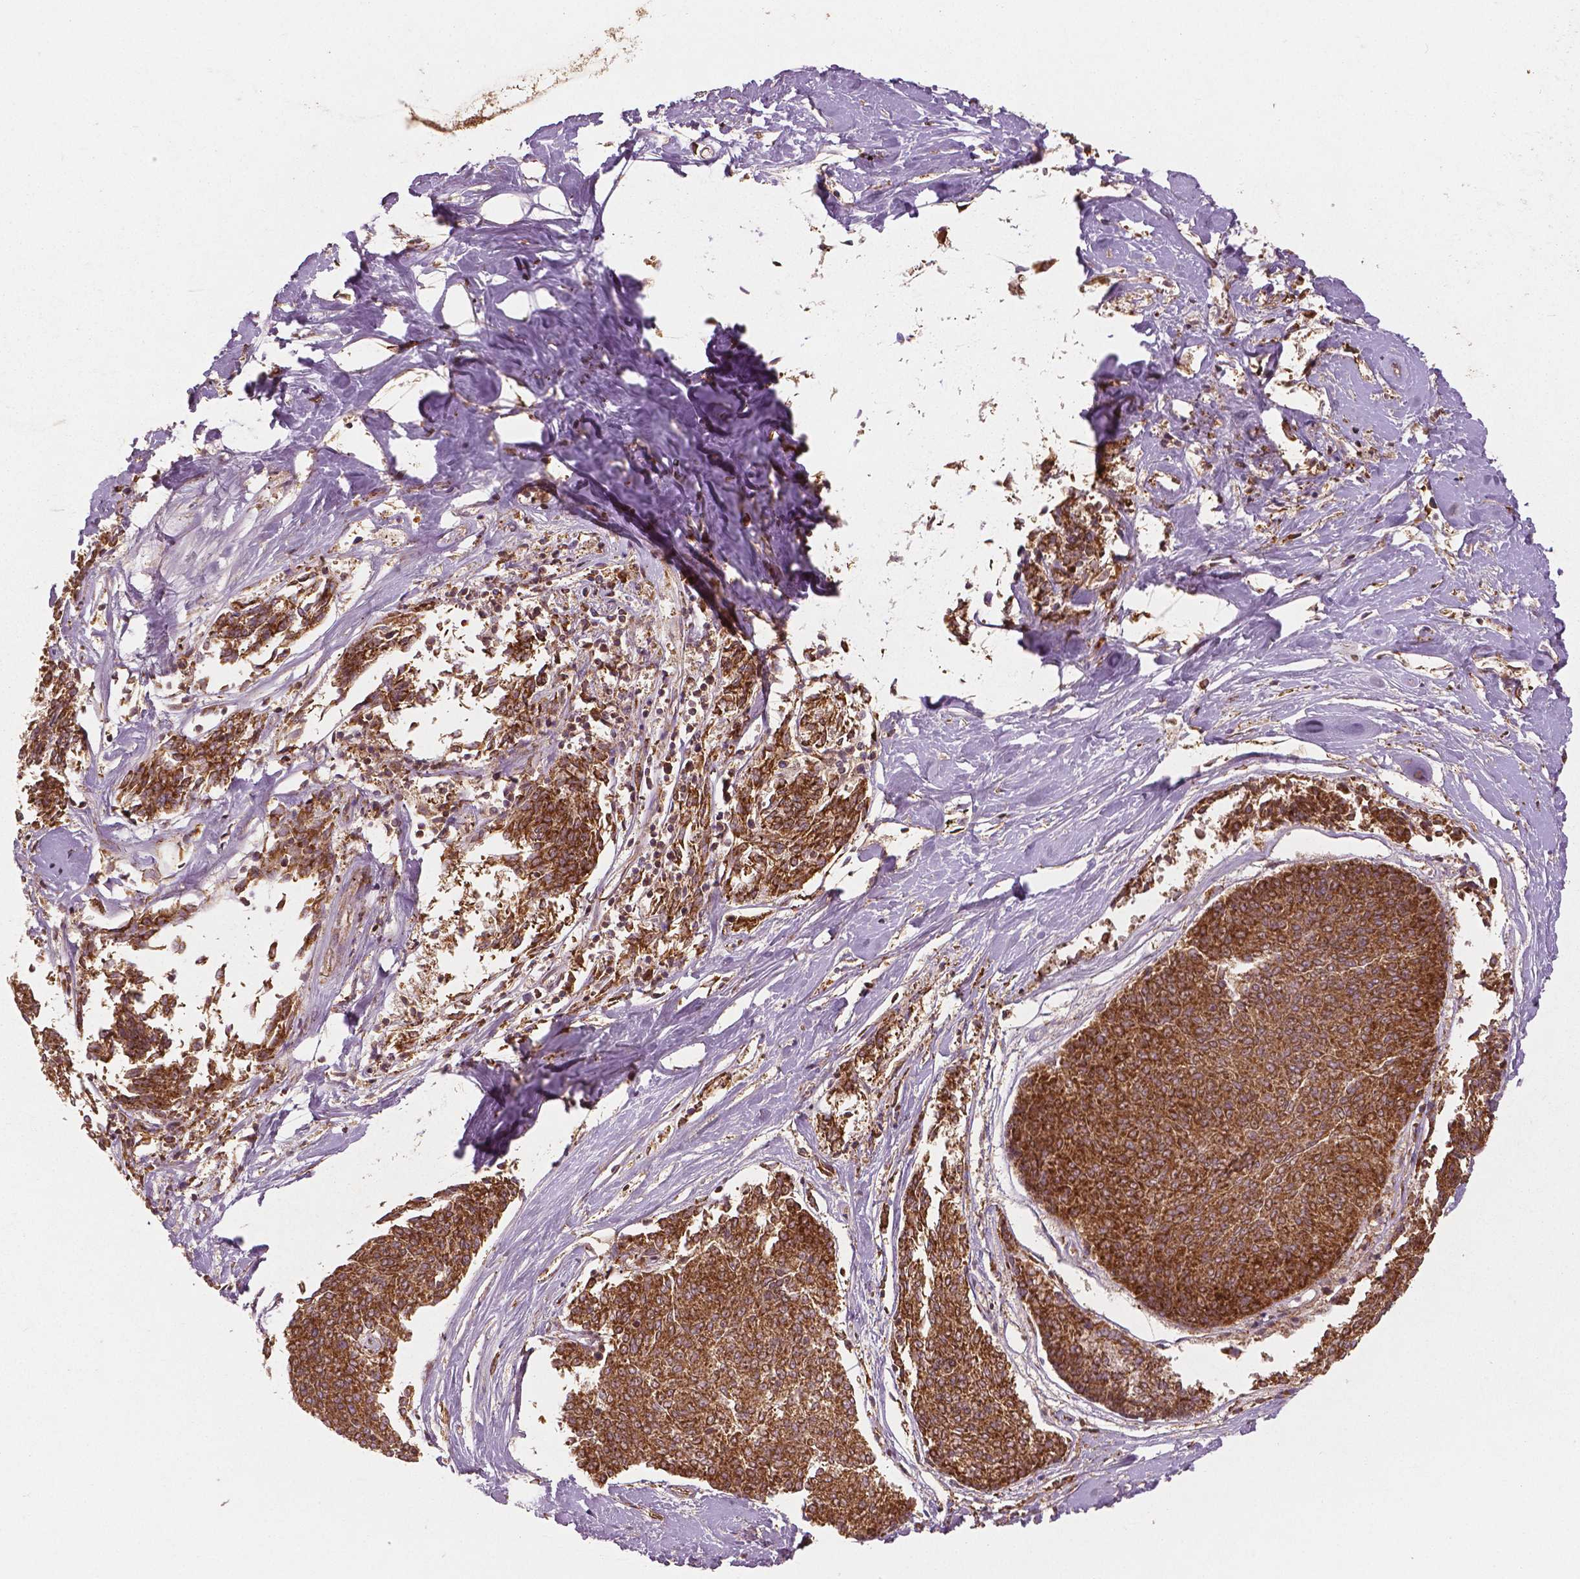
{"staining": {"intensity": "strong", "quantity": ">75%", "location": "cytoplasmic/membranous"}, "tissue": "melanoma", "cell_type": "Tumor cells", "image_type": "cancer", "snomed": [{"axis": "morphology", "description": "Malignant melanoma, NOS"}, {"axis": "topography", "description": "Skin"}], "caption": "Protein expression by IHC exhibits strong cytoplasmic/membranous expression in about >75% of tumor cells in melanoma.", "gene": "PGAM5", "patient": {"sex": "female", "age": 72}}